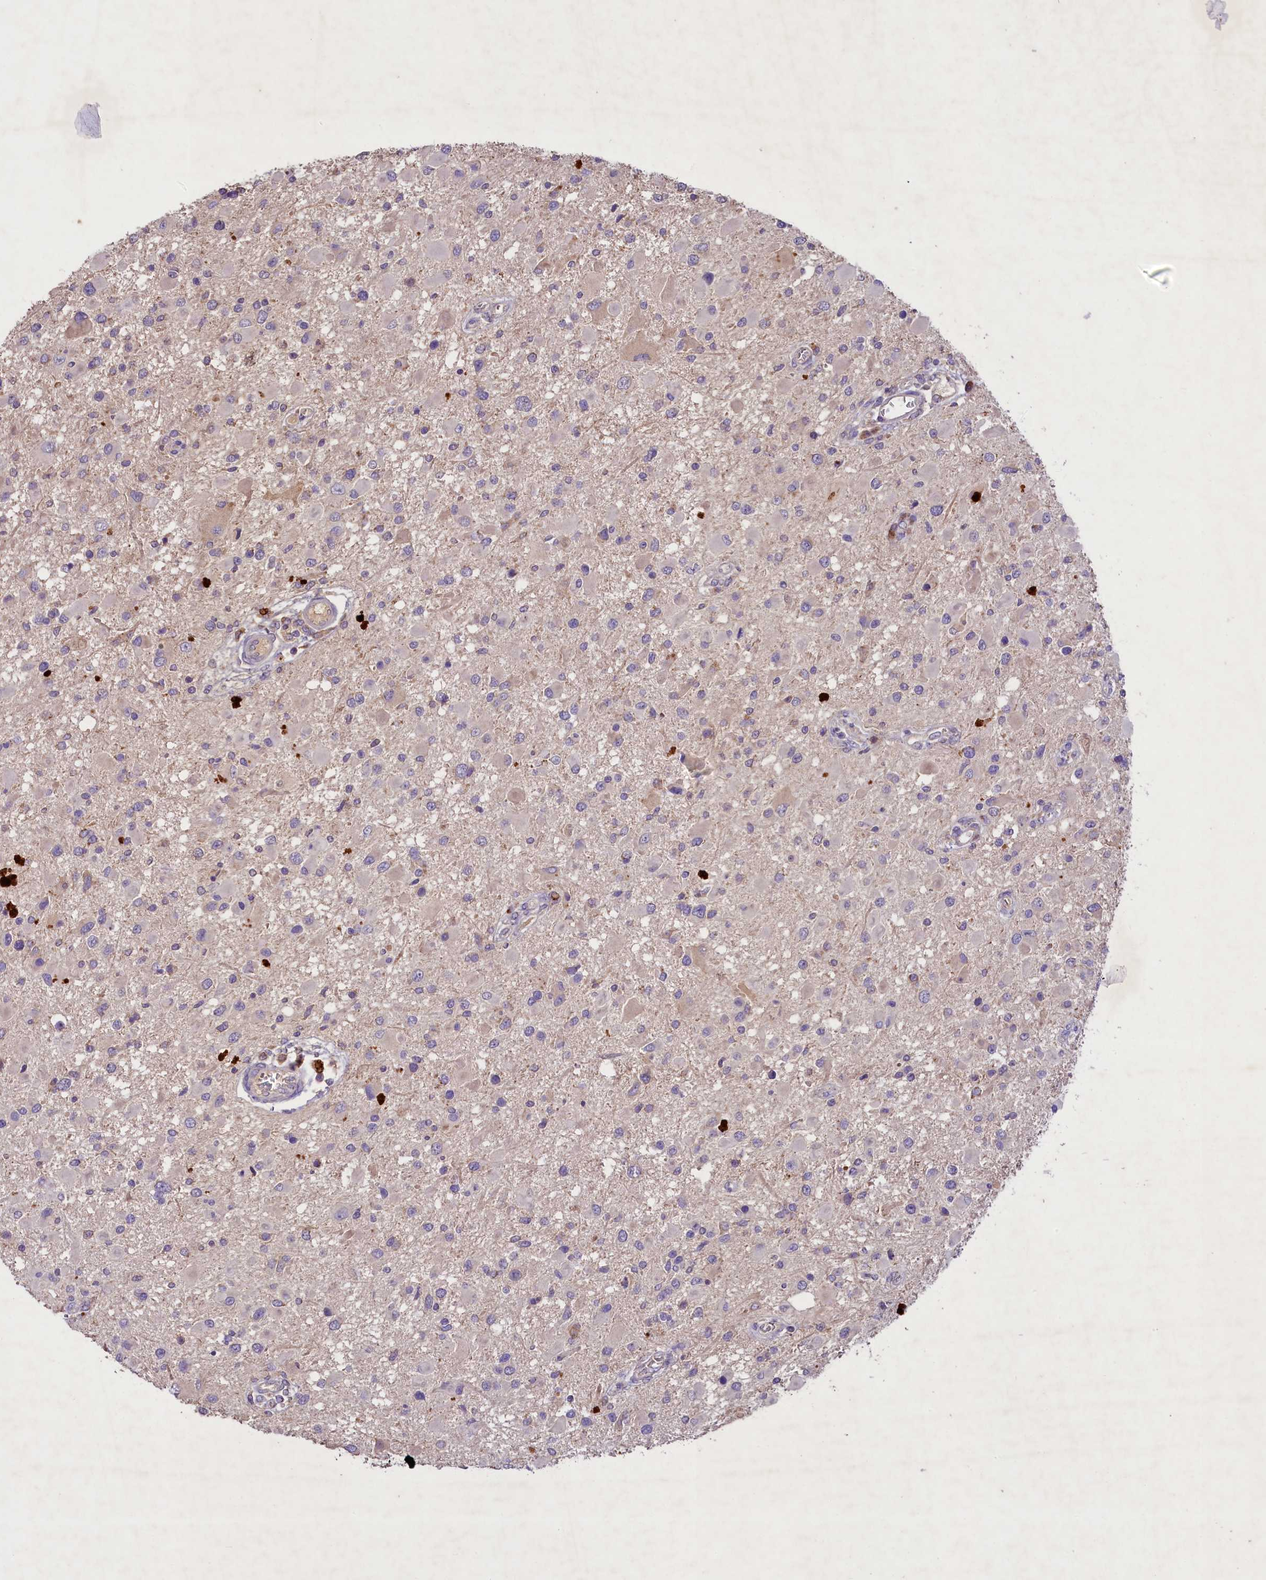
{"staining": {"intensity": "negative", "quantity": "none", "location": "none"}, "tissue": "glioma", "cell_type": "Tumor cells", "image_type": "cancer", "snomed": [{"axis": "morphology", "description": "Glioma, malignant, High grade"}, {"axis": "topography", "description": "Brain"}], "caption": "Malignant glioma (high-grade) was stained to show a protein in brown. There is no significant staining in tumor cells. (DAB (3,3'-diaminobenzidine) immunohistochemistry (IHC) with hematoxylin counter stain).", "gene": "PMPCB", "patient": {"sex": "male", "age": 53}}